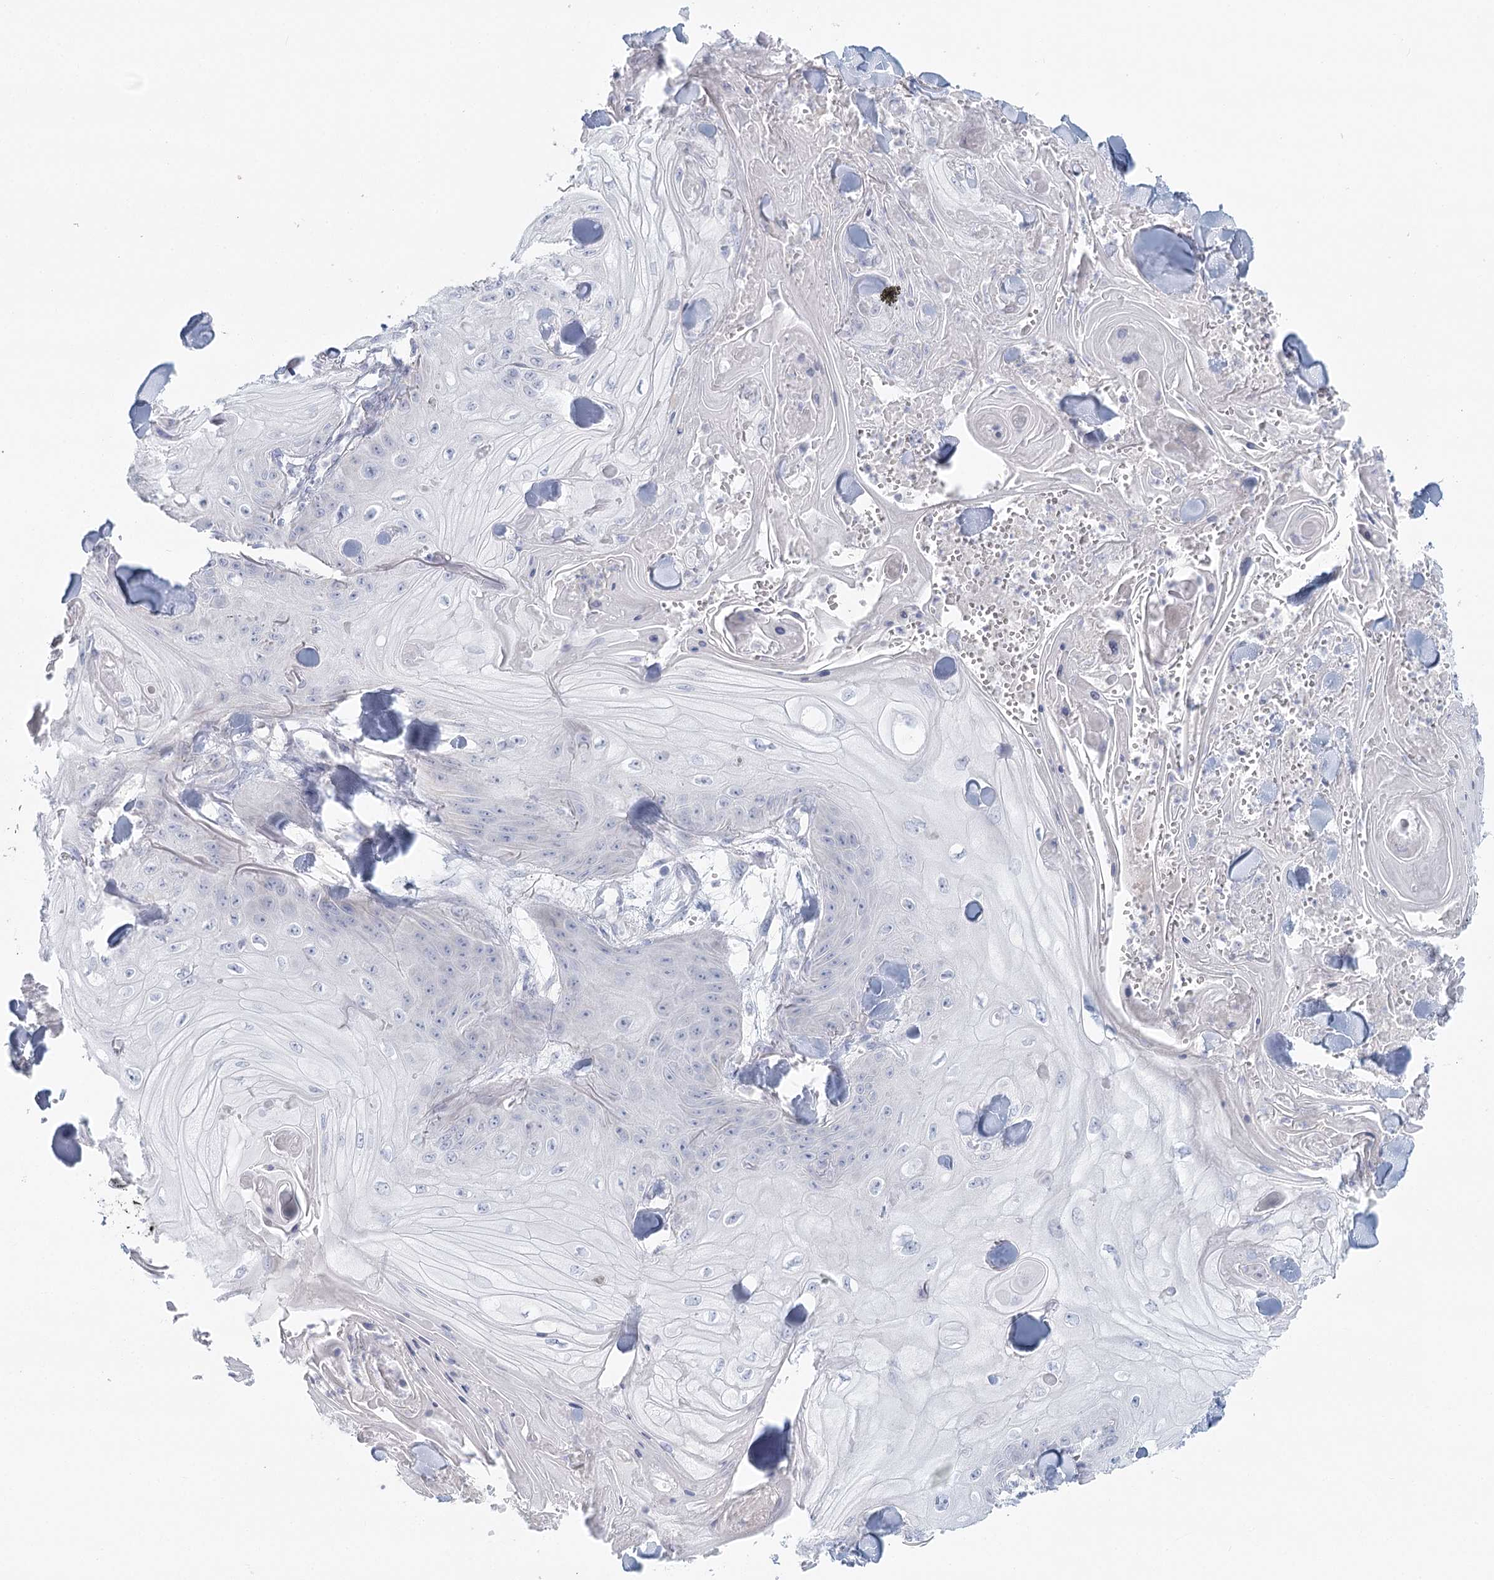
{"staining": {"intensity": "negative", "quantity": "none", "location": "none"}, "tissue": "skin cancer", "cell_type": "Tumor cells", "image_type": "cancer", "snomed": [{"axis": "morphology", "description": "Squamous cell carcinoma, NOS"}, {"axis": "topography", "description": "Skin"}], "caption": "Skin cancer (squamous cell carcinoma) stained for a protein using immunohistochemistry (IHC) exhibits no positivity tumor cells.", "gene": "BPHL", "patient": {"sex": "male", "age": 74}}